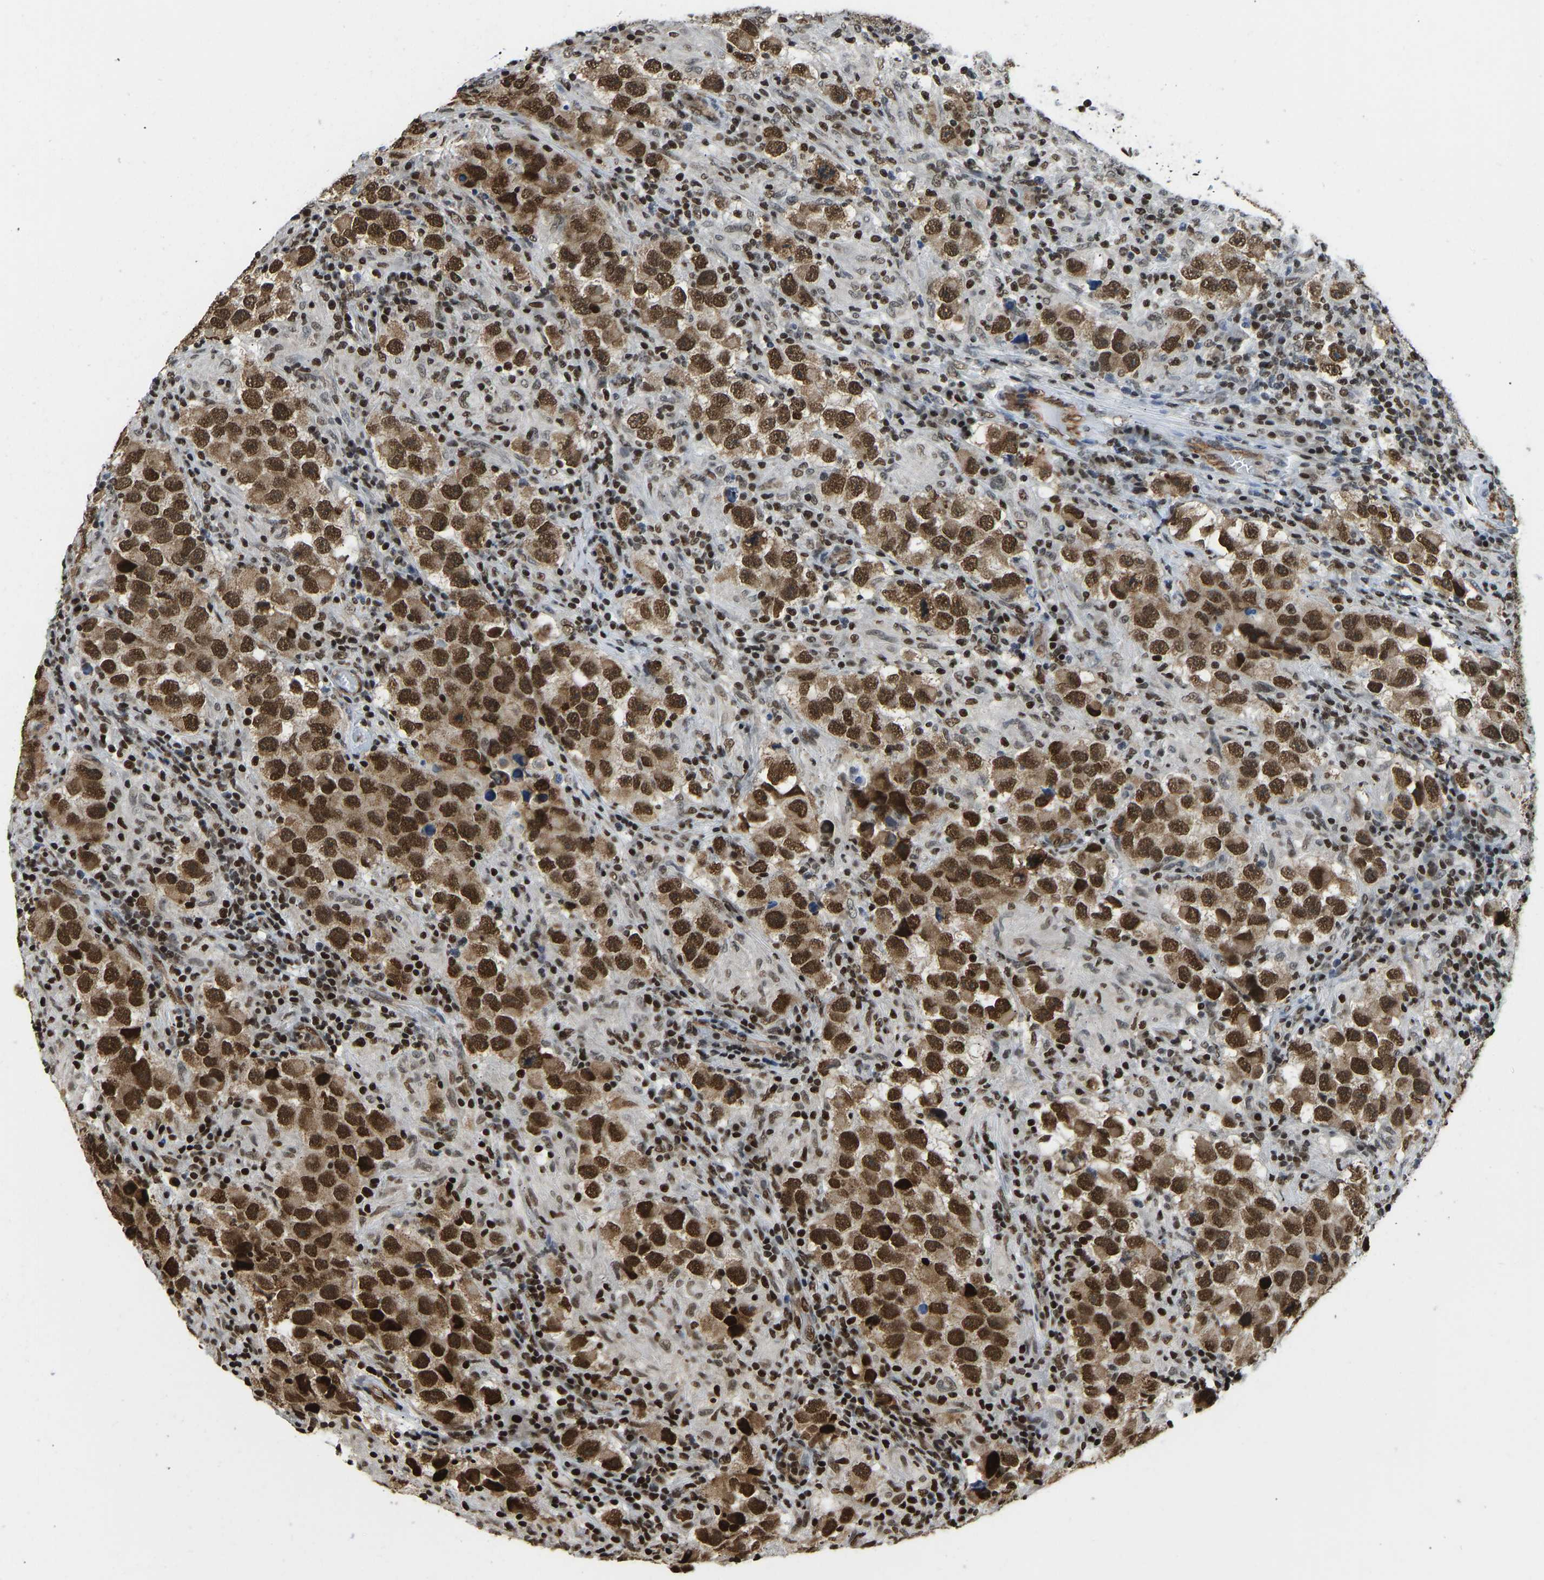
{"staining": {"intensity": "strong", "quantity": ">75%", "location": "cytoplasmic/membranous,nuclear"}, "tissue": "testis cancer", "cell_type": "Tumor cells", "image_type": "cancer", "snomed": [{"axis": "morphology", "description": "Carcinoma, Embryonal, NOS"}, {"axis": "topography", "description": "Testis"}], "caption": "The photomicrograph shows a brown stain indicating the presence of a protein in the cytoplasmic/membranous and nuclear of tumor cells in testis embryonal carcinoma. (Stains: DAB (3,3'-diaminobenzidine) in brown, nuclei in blue, Microscopy: brightfield microscopy at high magnification).", "gene": "ZSCAN20", "patient": {"sex": "male", "age": 21}}